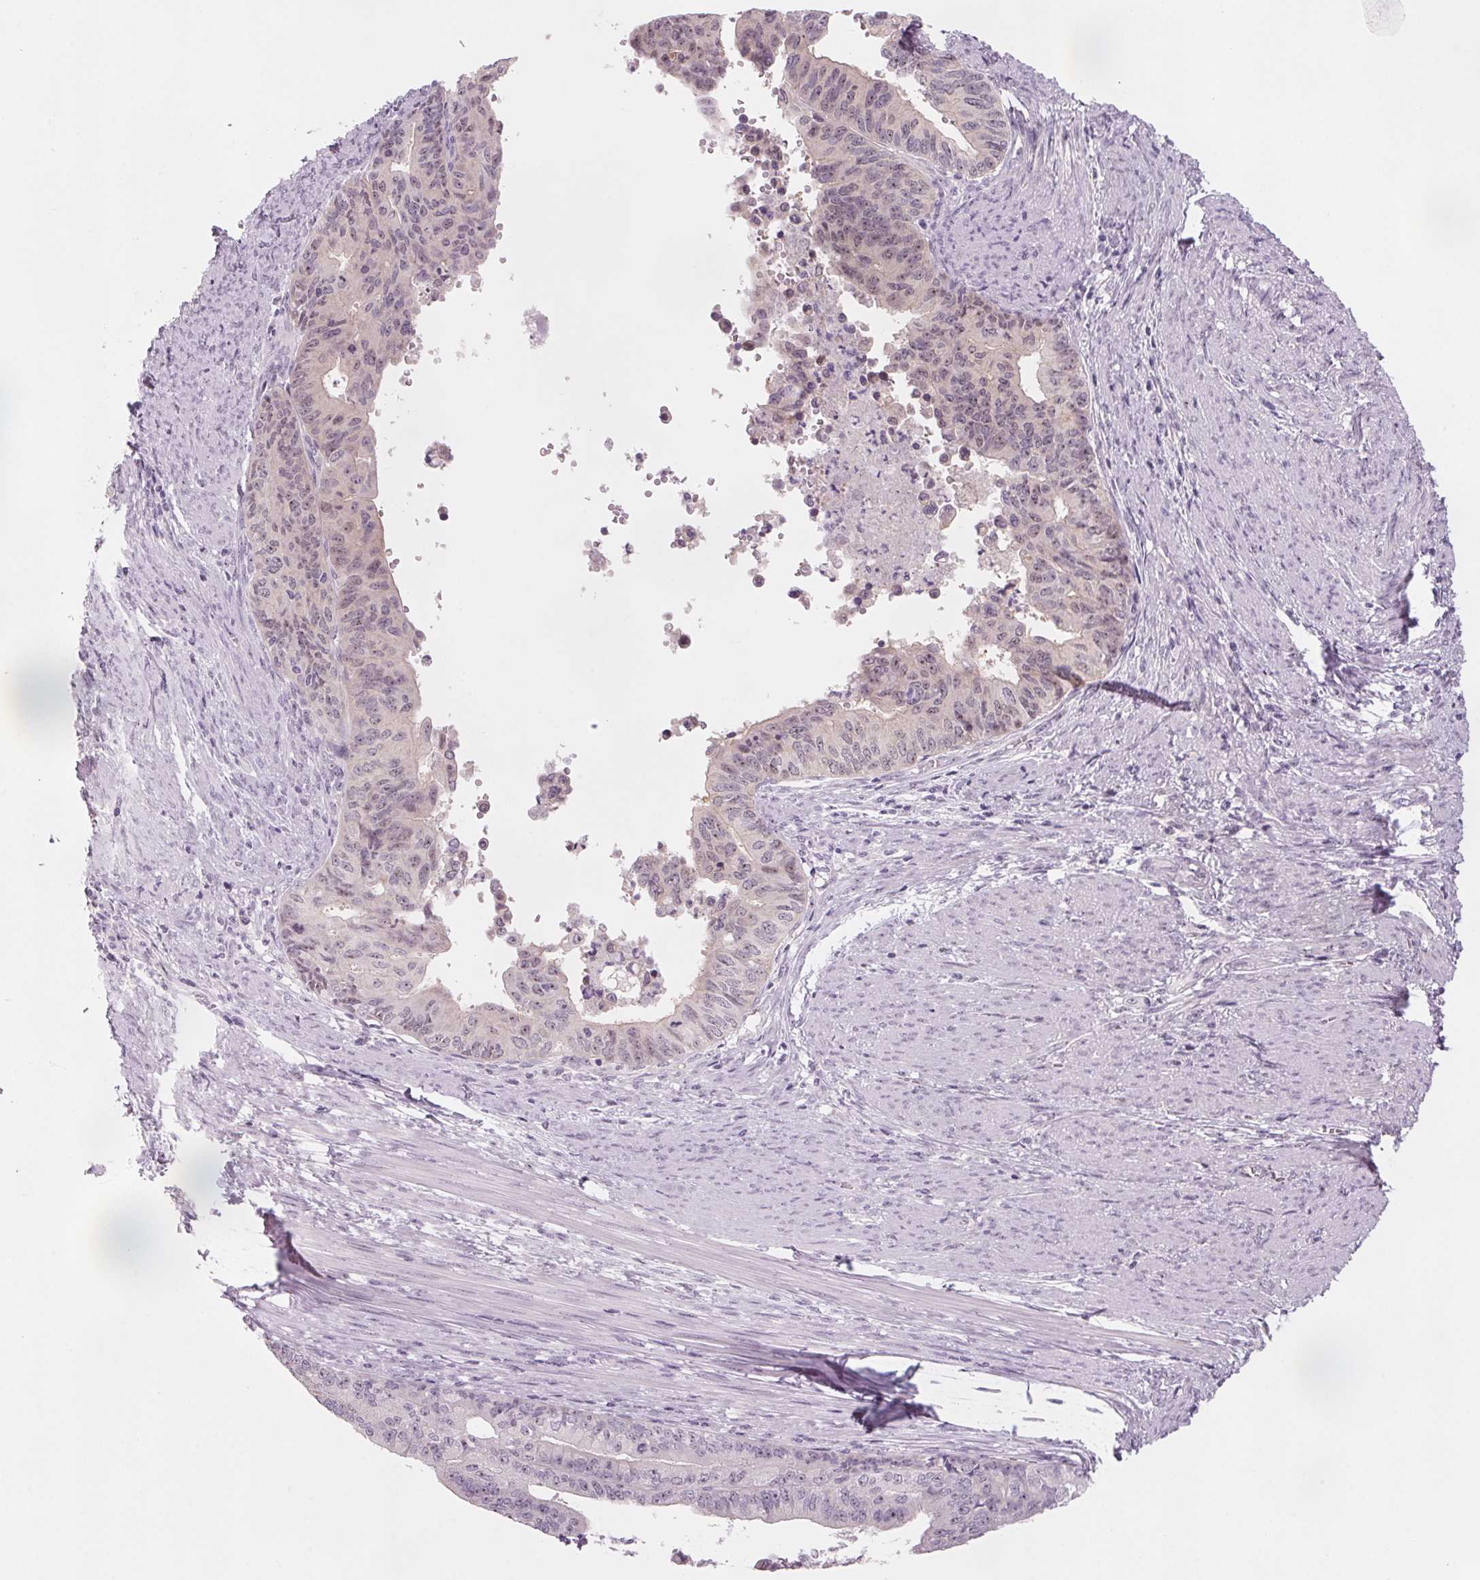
{"staining": {"intensity": "weak", "quantity": "<25%", "location": "nuclear"}, "tissue": "endometrial cancer", "cell_type": "Tumor cells", "image_type": "cancer", "snomed": [{"axis": "morphology", "description": "Adenocarcinoma, NOS"}, {"axis": "topography", "description": "Endometrium"}], "caption": "DAB immunohistochemical staining of human endometrial cancer demonstrates no significant staining in tumor cells. (Stains: DAB immunohistochemistry with hematoxylin counter stain, Microscopy: brightfield microscopy at high magnification).", "gene": "DNTTIP2", "patient": {"sex": "female", "age": 65}}